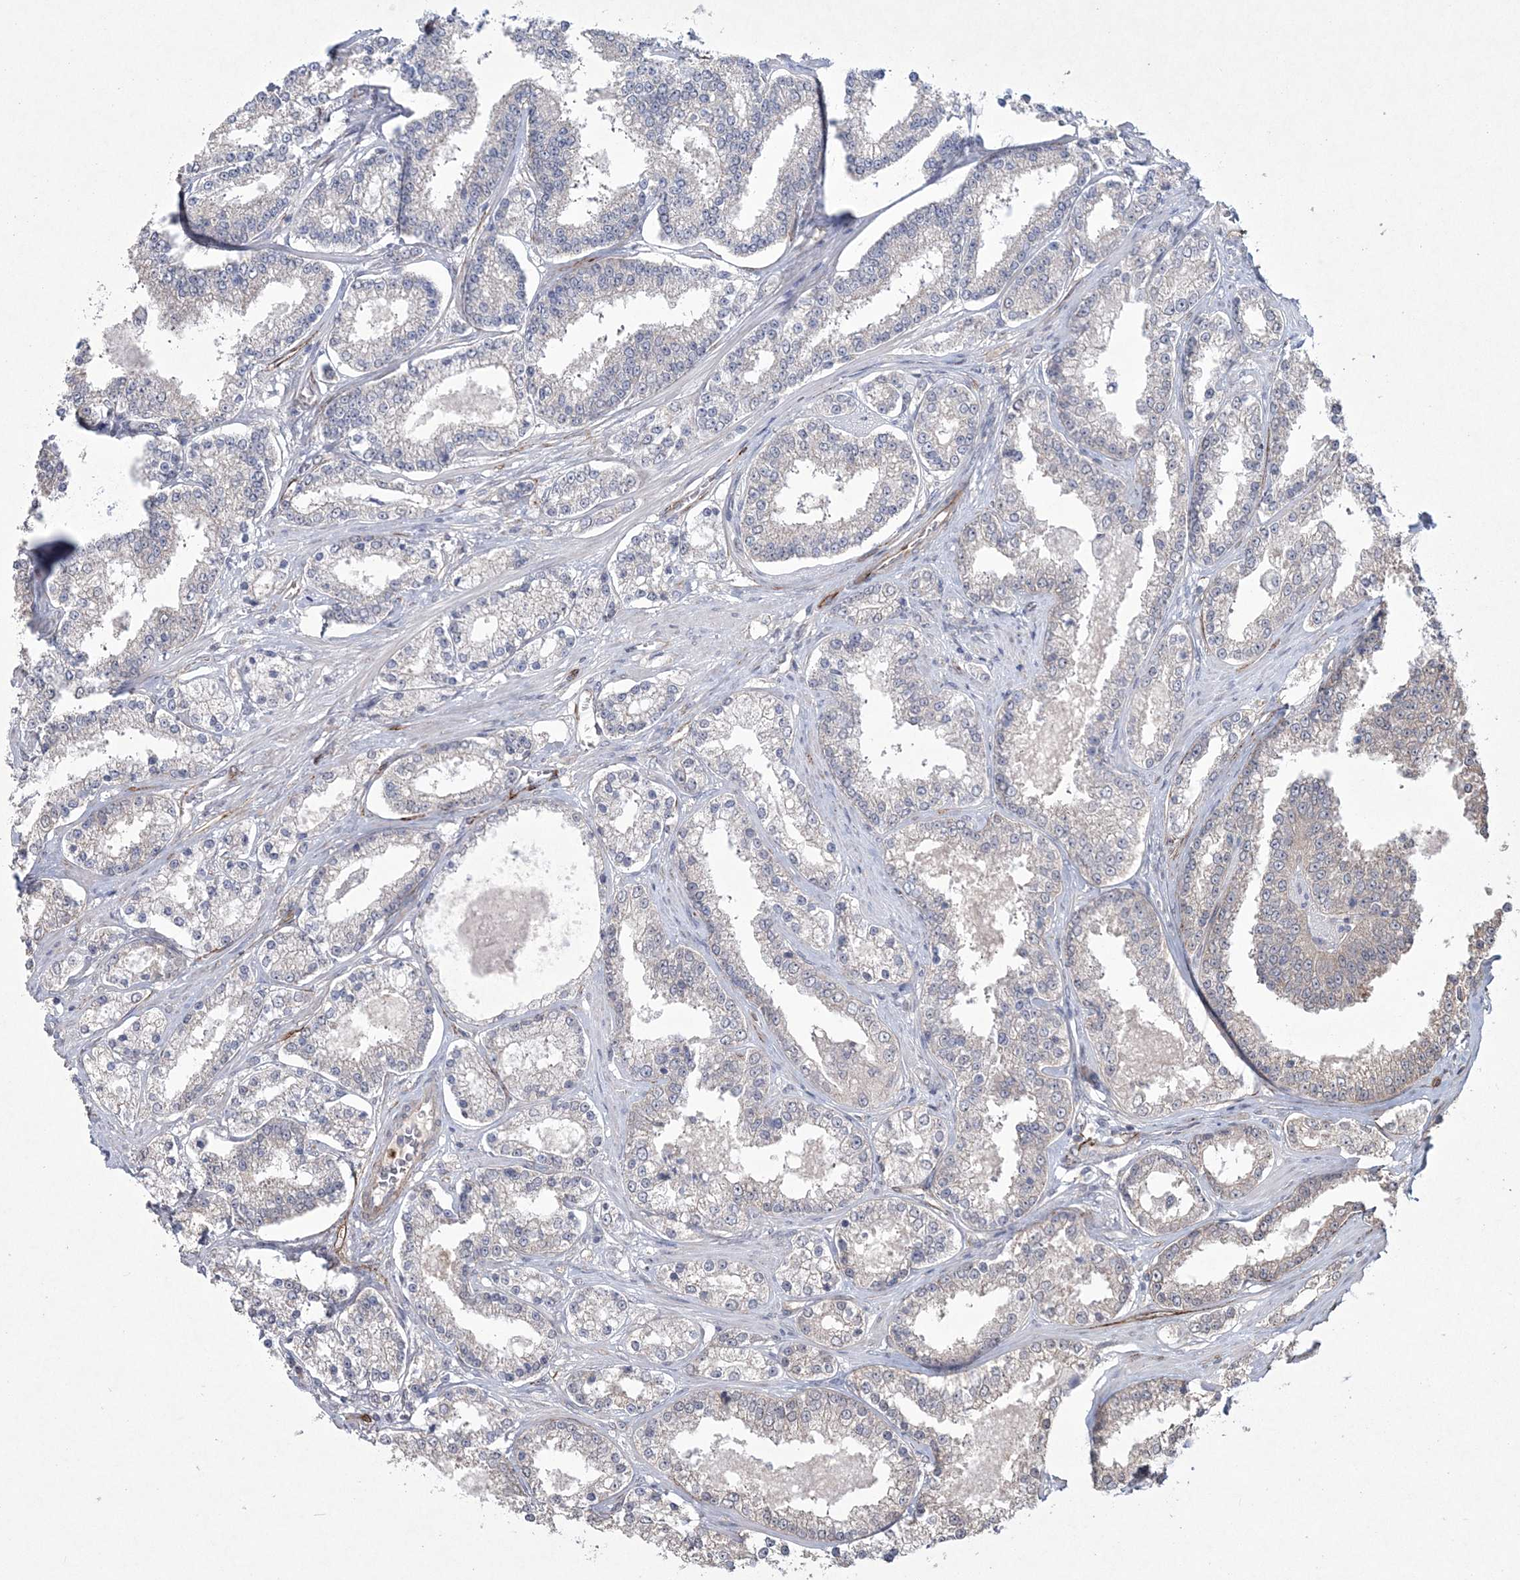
{"staining": {"intensity": "negative", "quantity": "none", "location": "none"}, "tissue": "prostate cancer", "cell_type": "Tumor cells", "image_type": "cancer", "snomed": [{"axis": "morphology", "description": "Normal tissue, NOS"}, {"axis": "morphology", "description": "Adenocarcinoma, High grade"}, {"axis": "topography", "description": "Prostate"}], "caption": "Immunohistochemical staining of human high-grade adenocarcinoma (prostate) reveals no significant staining in tumor cells. (DAB (3,3'-diaminobenzidine) immunohistochemistry (IHC) with hematoxylin counter stain).", "gene": "DPCD", "patient": {"sex": "male", "age": 83}}